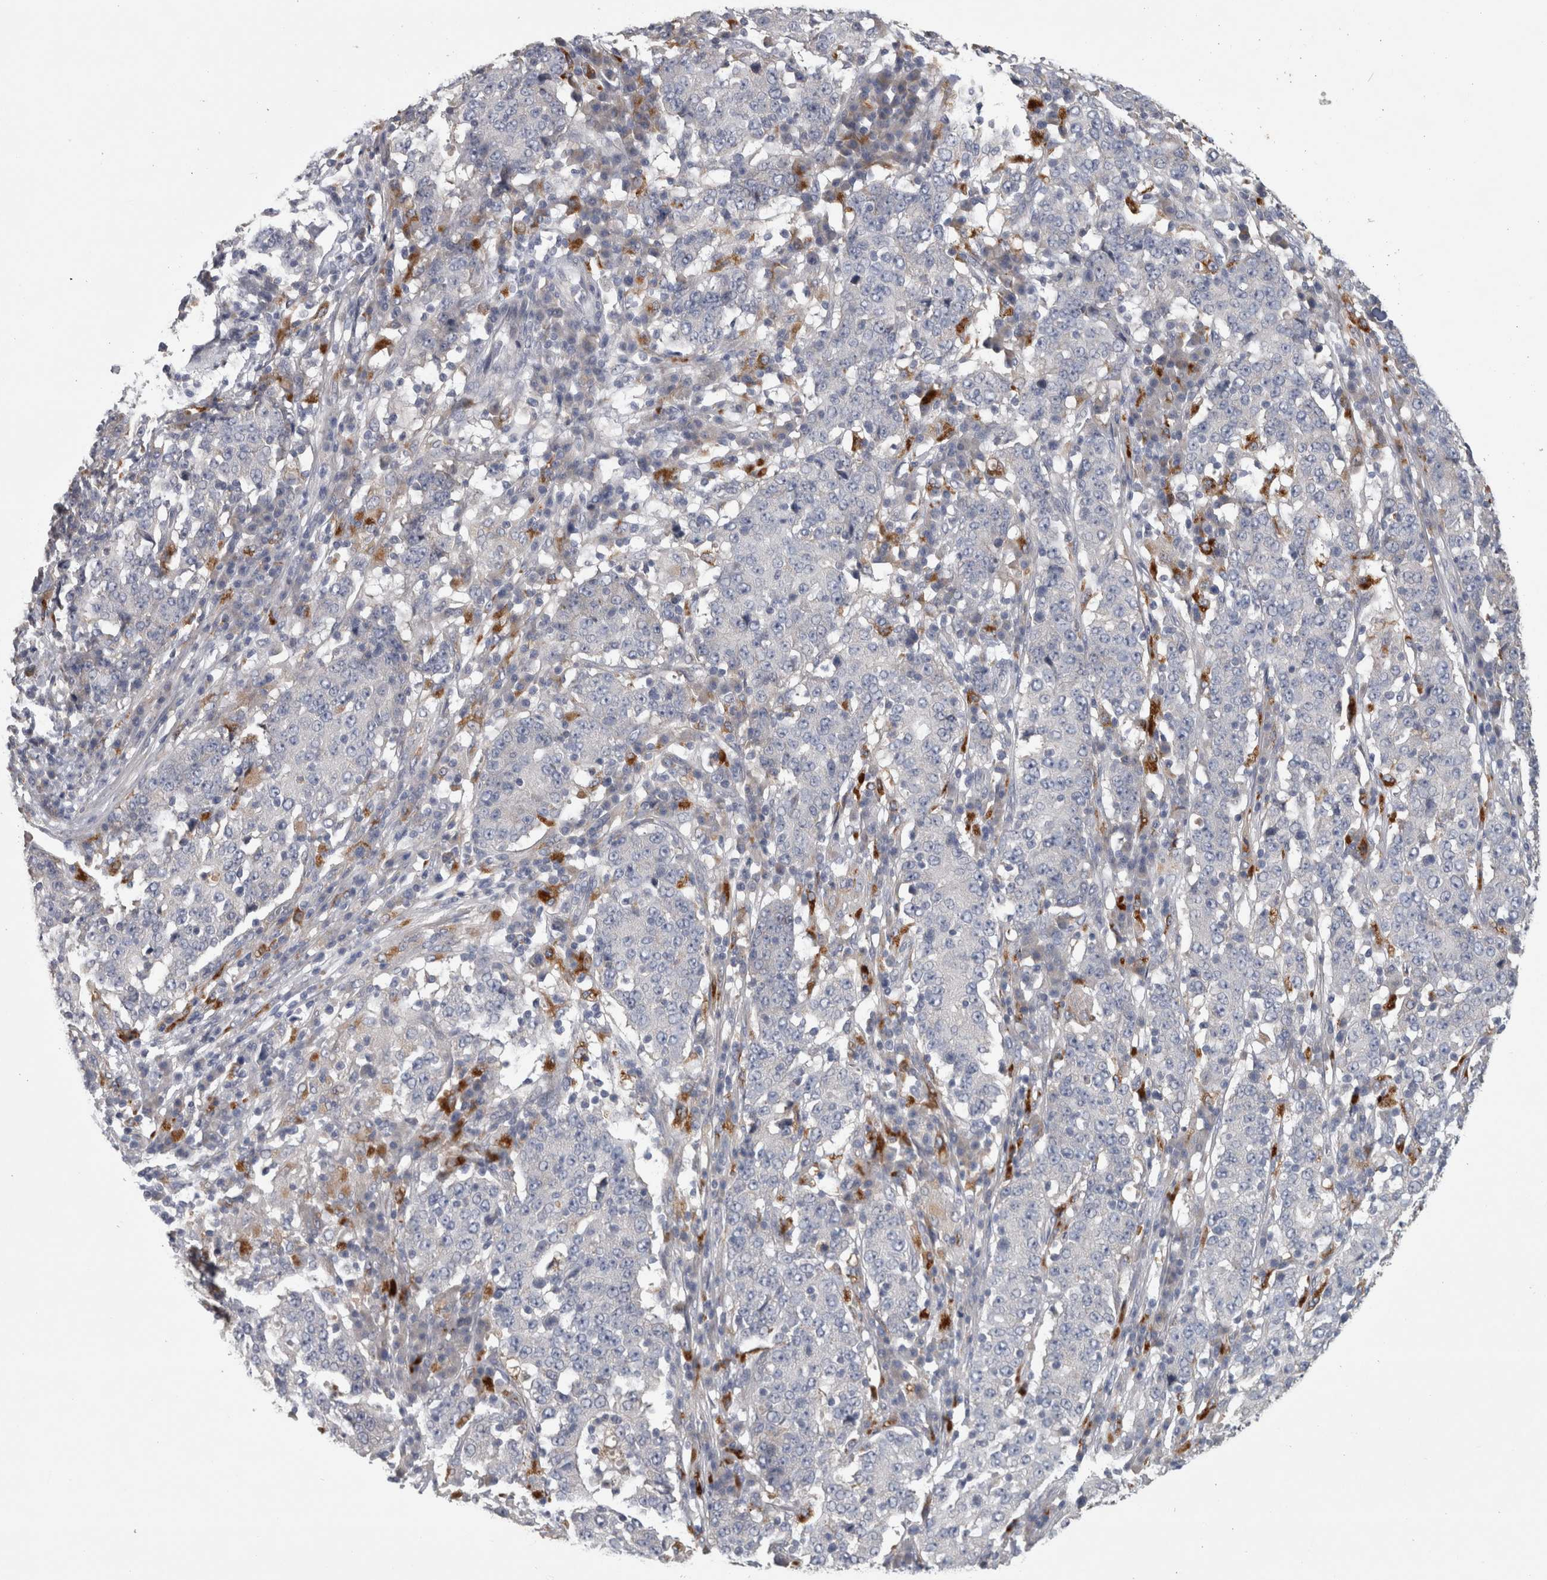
{"staining": {"intensity": "negative", "quantity": "none", "location": "none"}, "tissue": "stomach cancer", "cell_type": "Tumor cells", "image_type": "cancer", "snomed": [{"axis": "morphology", "description": "Adenocarcinoma, NOS"}, {"axis": "topography", "description": "Stomach"}], "caption": "DAB (3,3'-diaminobenzidine) immunohistochemical staining of human stomach cancer (adenocarcinoma) shows no significant staining in tumor cells.", "gene": "ATXN2", "patient": {"sex": "male", "age": 59}}